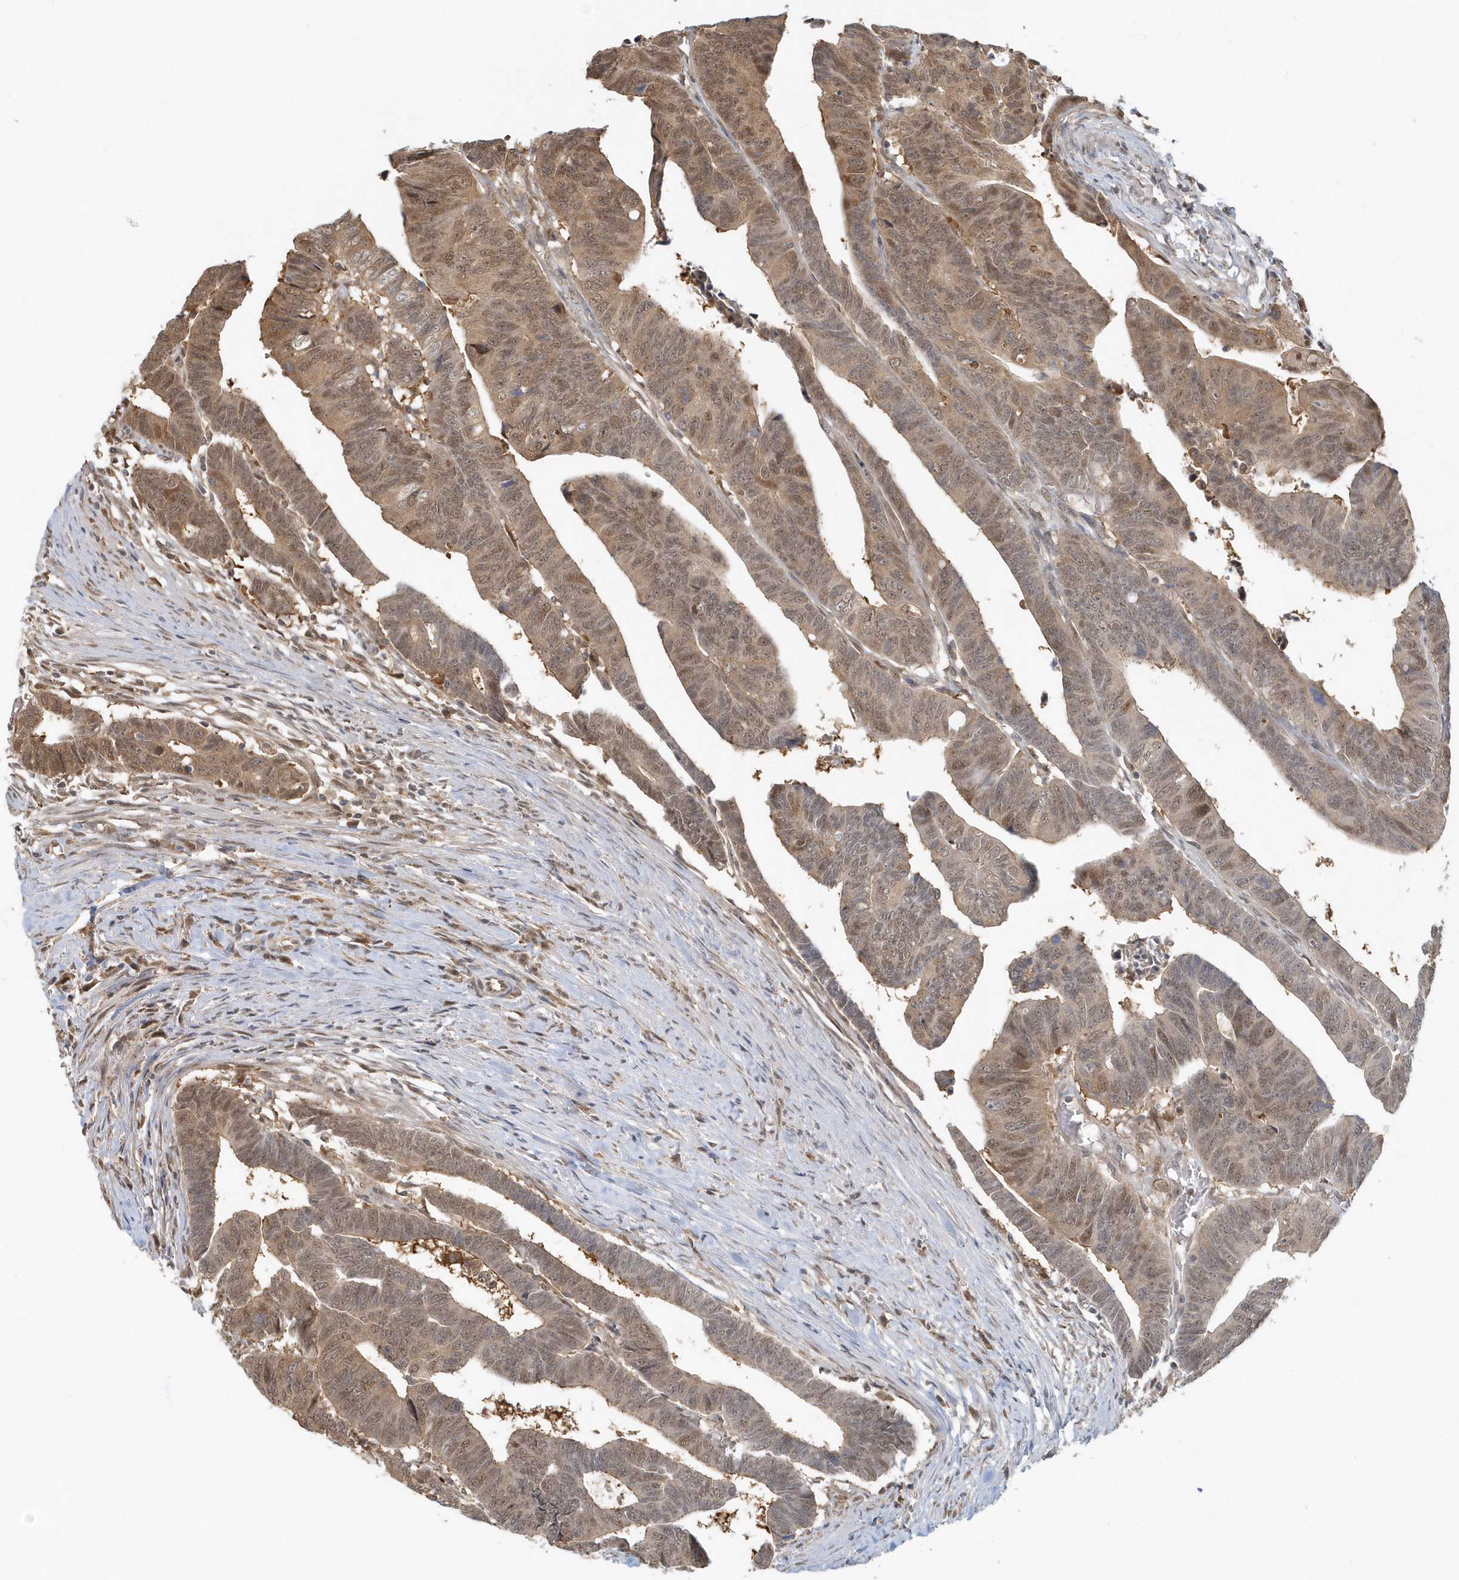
{"staining": {"intensity": "moderate", "quantity": ">75%", "location": "cytoplasmic/membranous,nuclear"}, "tissue": "colorectal cancer", "cell_type": "Tumor cells", "image_type": "cancer", "snomed": [{"axis": "morphology", "description": "Adenocarcinoma, NOS"}, {"axis": "topography", "description": "Rectum"}], "caption": "Colorectal cancer (adenocarcinoma) stained with a protein marker reveals moderate staining in tumor cells.", "gene": "PSMD6", "patient": {"sex": "female", "age": 65}}